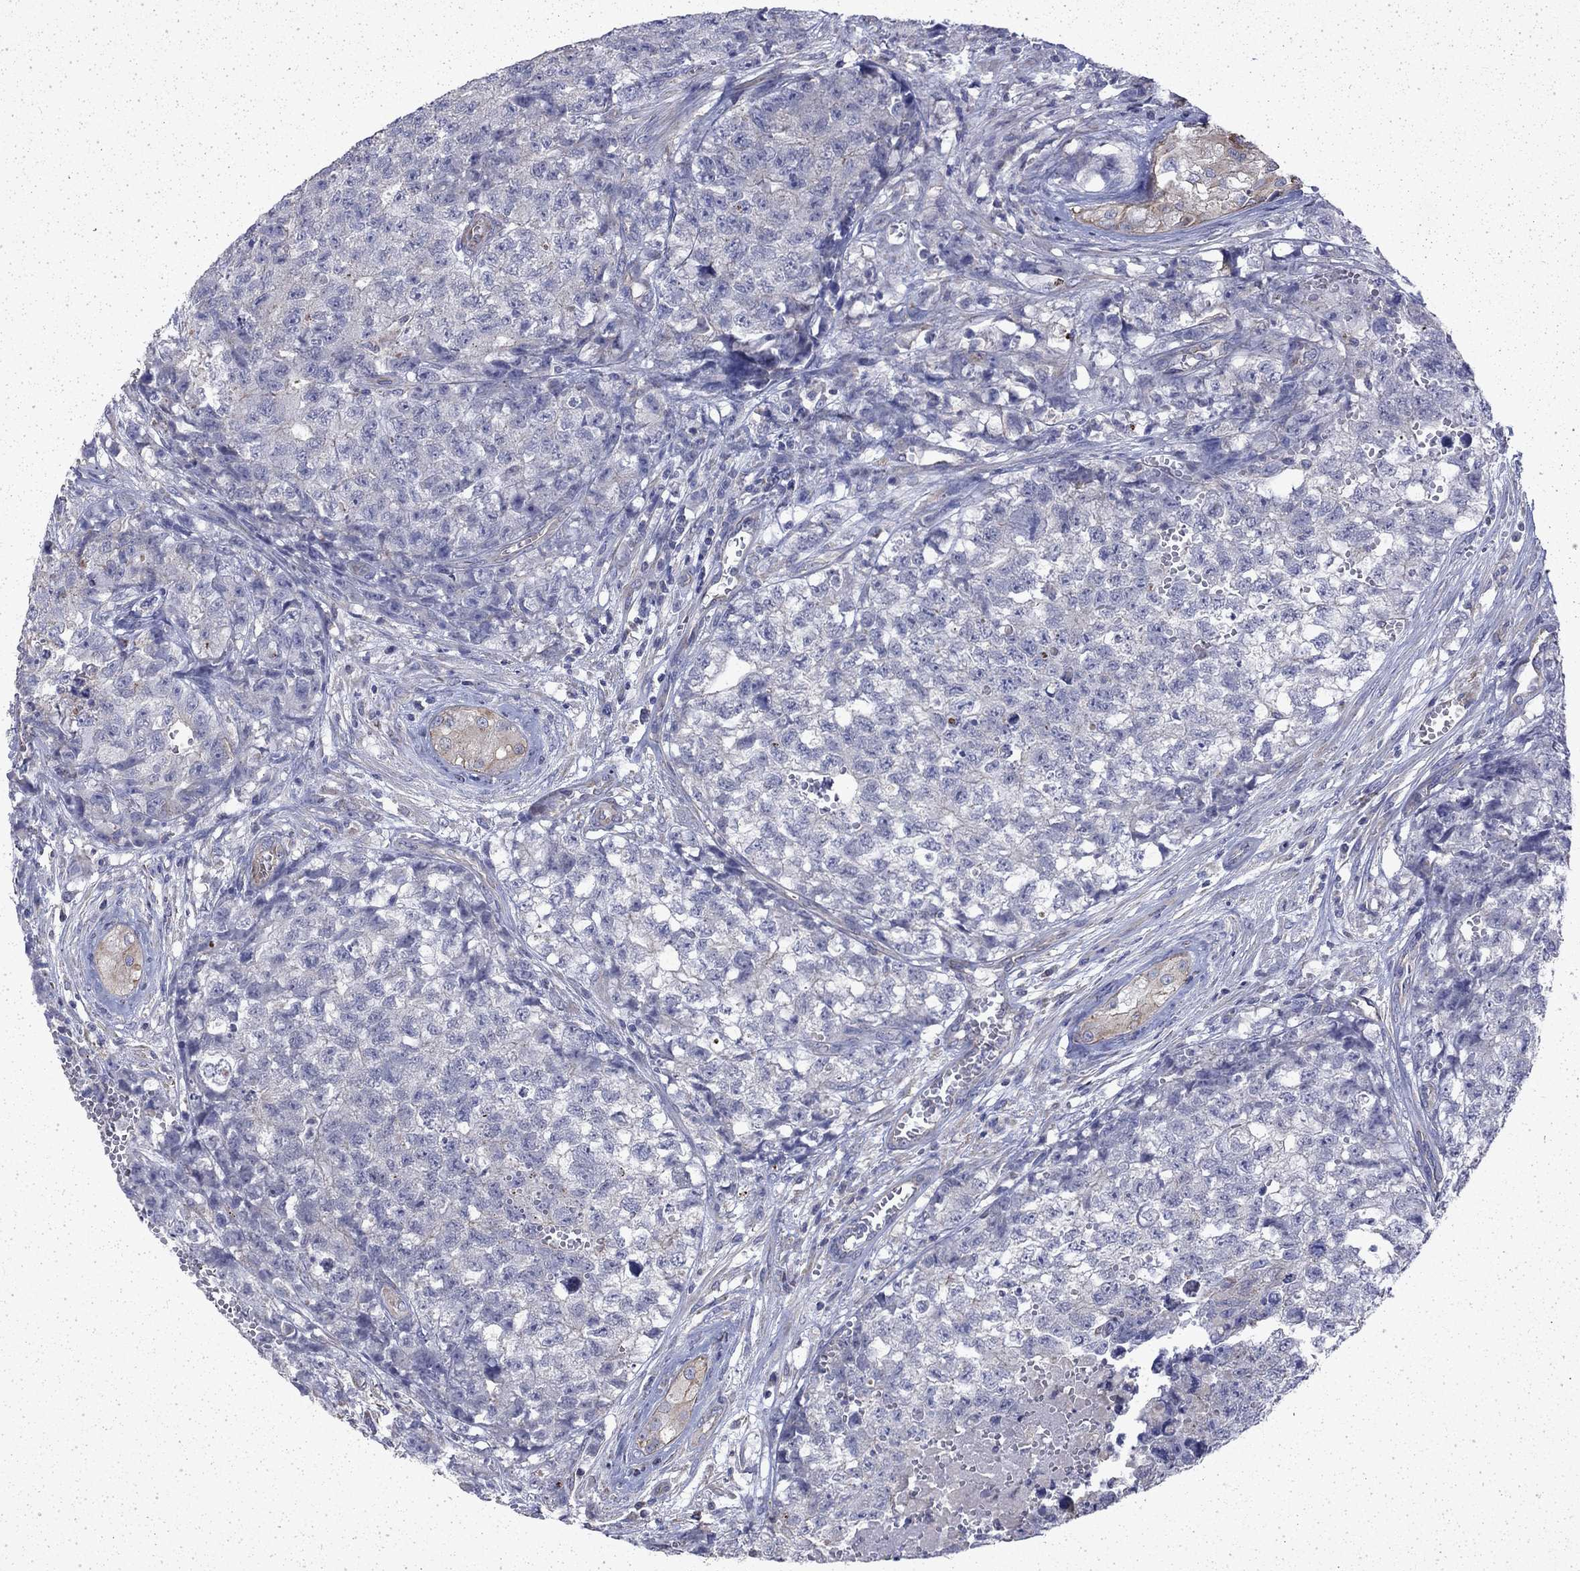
{"staining": {"intensity": "negative", "quantity": "none", "location": "none"}, "tissue": "testis cancer", "cell_type": "Tumor cells", "image_type": "cancer", "snomed": [{"axis": "morphology", "description": "Seminoma, NOS"}, {"axis": "morphology", "description": "Carcinoma, Embryonal, NOS"}, {"axis": "topography", "description": "Testis"}], "caption": "Embryonal carcinoma (testis) was stained to show a protein in brown. There is no significant staining in tumor cells.", "gene": "DTNA", "patient": {"sex": "male", "age": 22}}